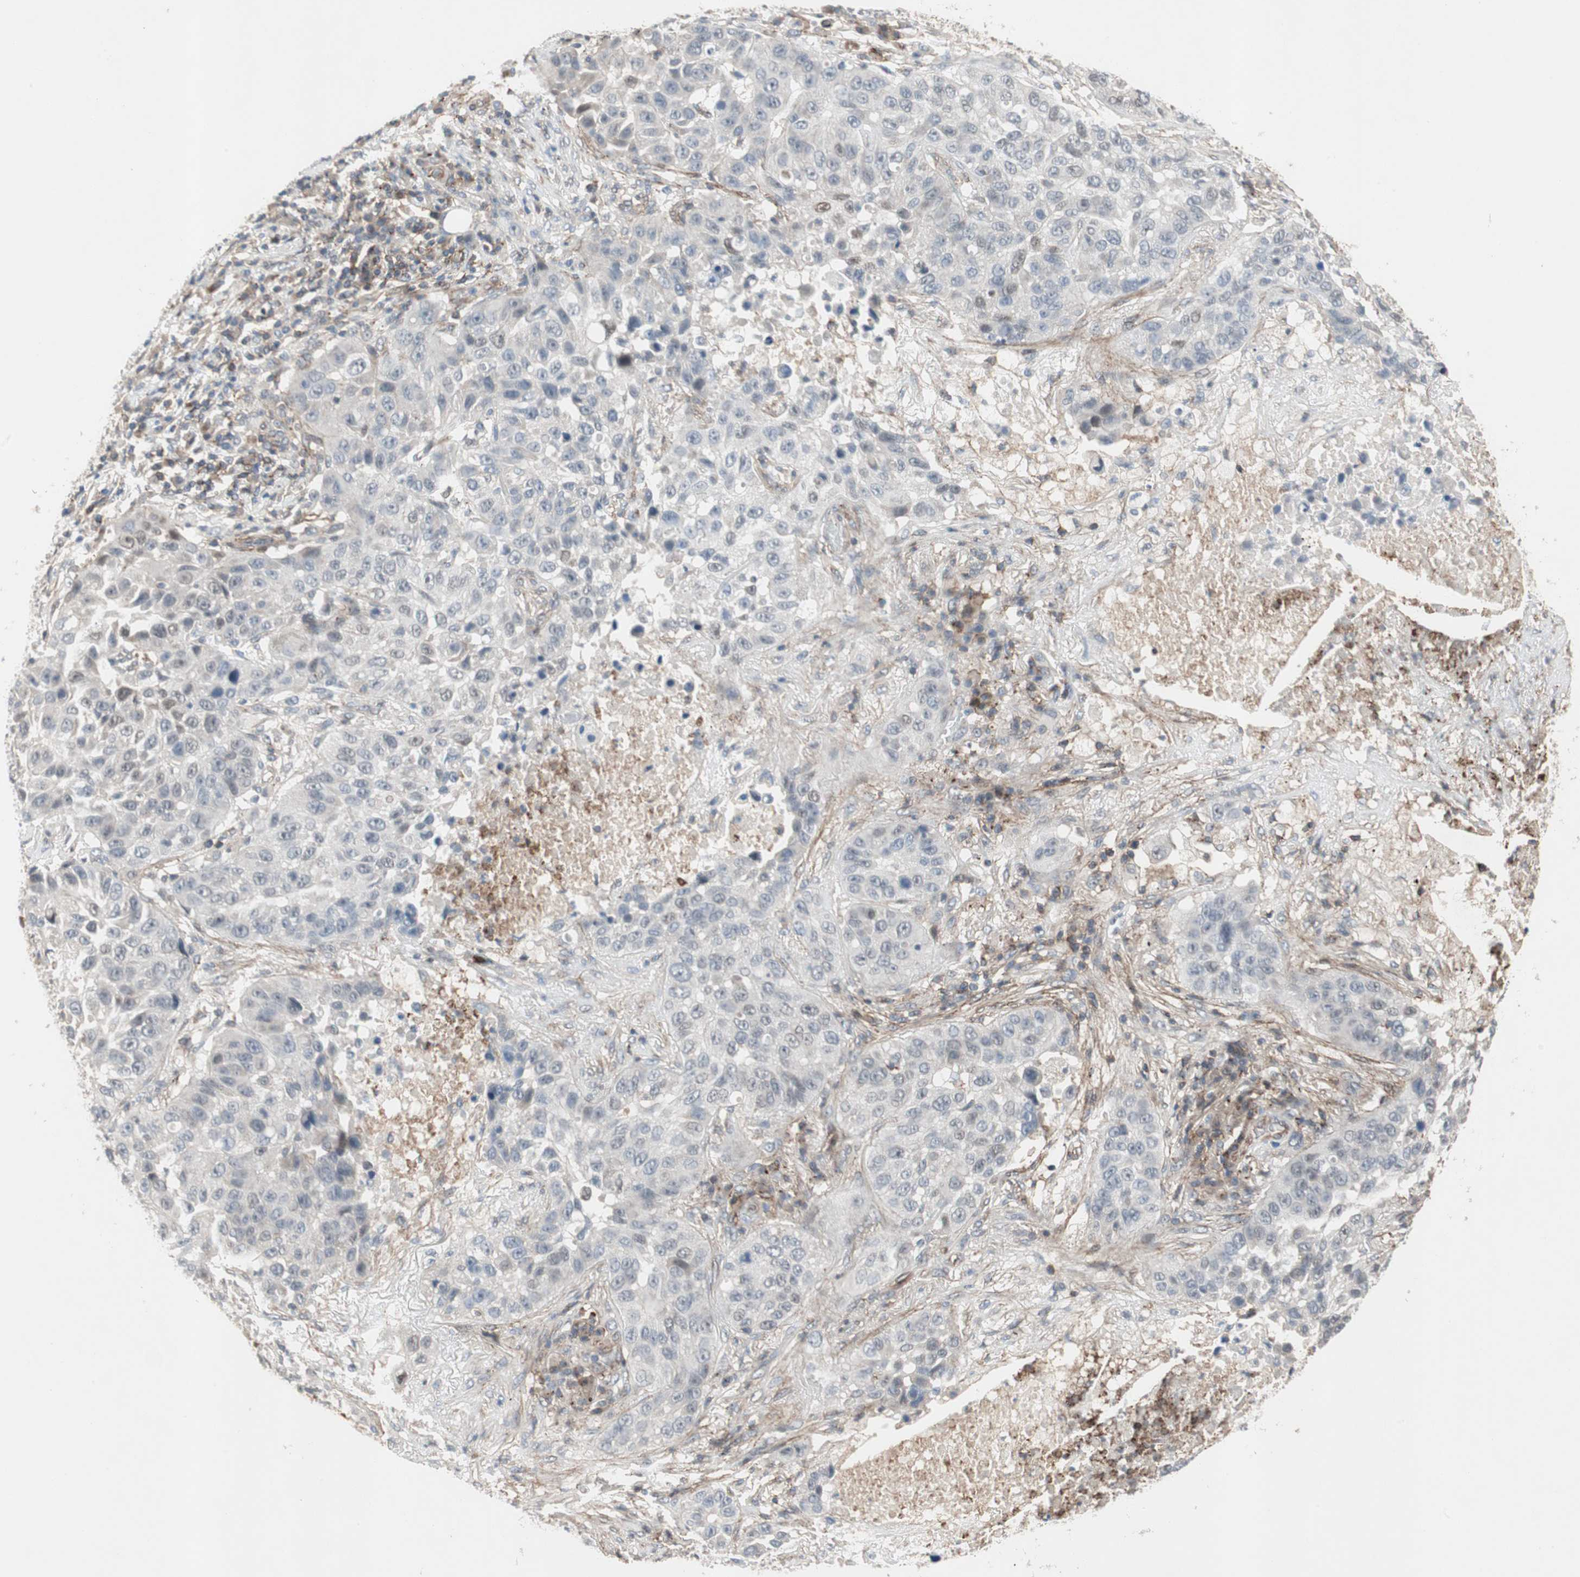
{"staining": {"intensity": "weak", "quantity": "<25%", "location": "nuclear"}, "tissue": "lung cancer", "cell_type": "Tumor cells", "image_type": "cancer", "snomed": [{"axis": "morphology", "description": "Squamous cell carcinoma, NOS"}, {"axis": "topography", "description": "Lung"}], "caption": "Immunohistochemical staining of human lung cancer reveals no significant positivity in tumor cells.", "gene": "GRHL1", "patient": {"sex": "male", "age": 57}}